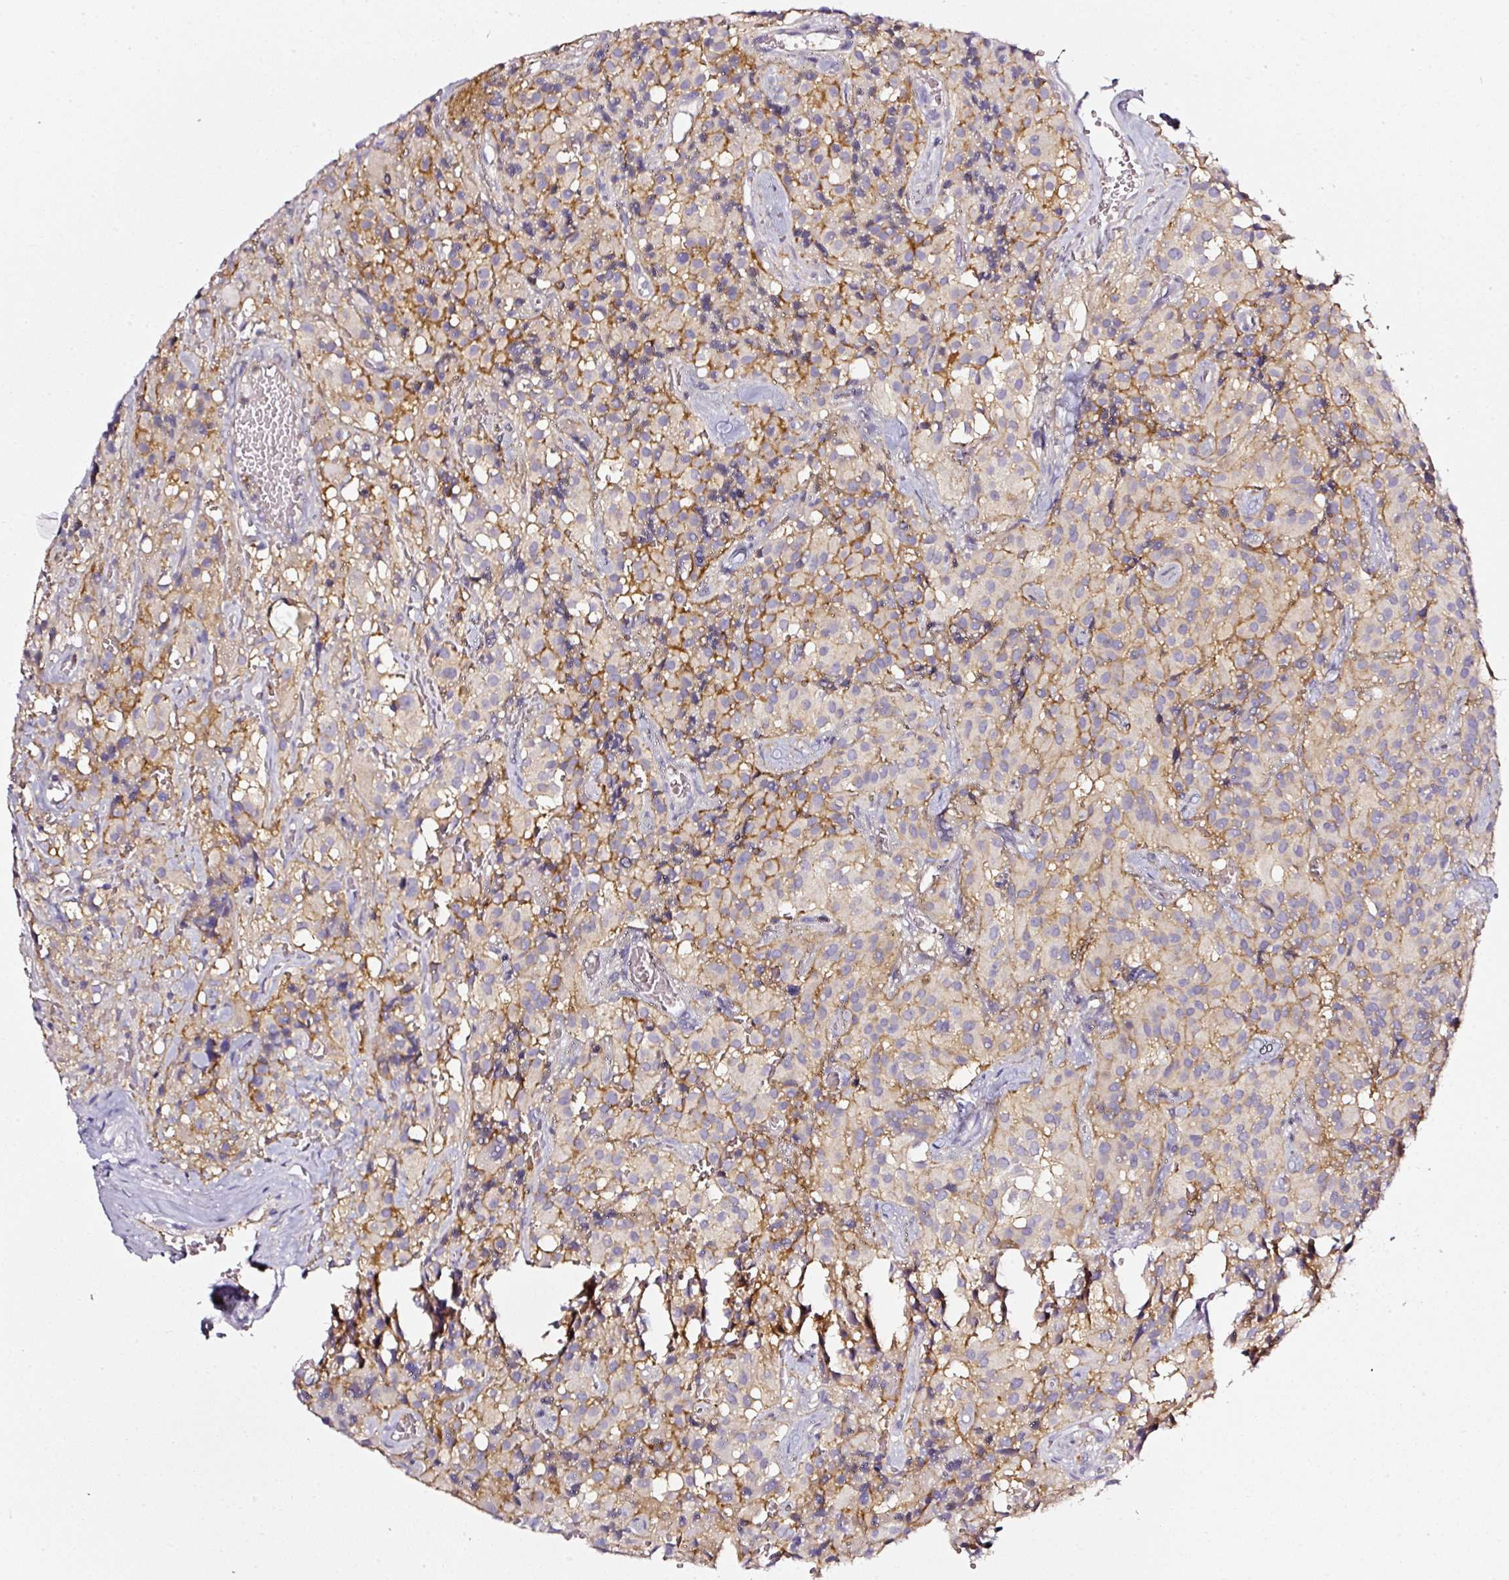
{"staining": {"intensity": "moderate", "quantity": "<25%", "location": "cytoplasmic/membranous"}, "tissue": "glioma", "cell_type": "Tumor cells", "image_type": "cancer", "snomed": [{"axis": "morphology", "description": "Glioma, malignant, Low grade"}, {"axis": "topography", "description": "Brain"}], "caption": "Immunohistochemistry (DAB) staining of human malignant glioma (low-grade) displays moderate cytoplasmic/membranous protein positivity in about <25% of tumor cells.", "gene": "CD47", "patient": {"sex": "male", "age": 42}}